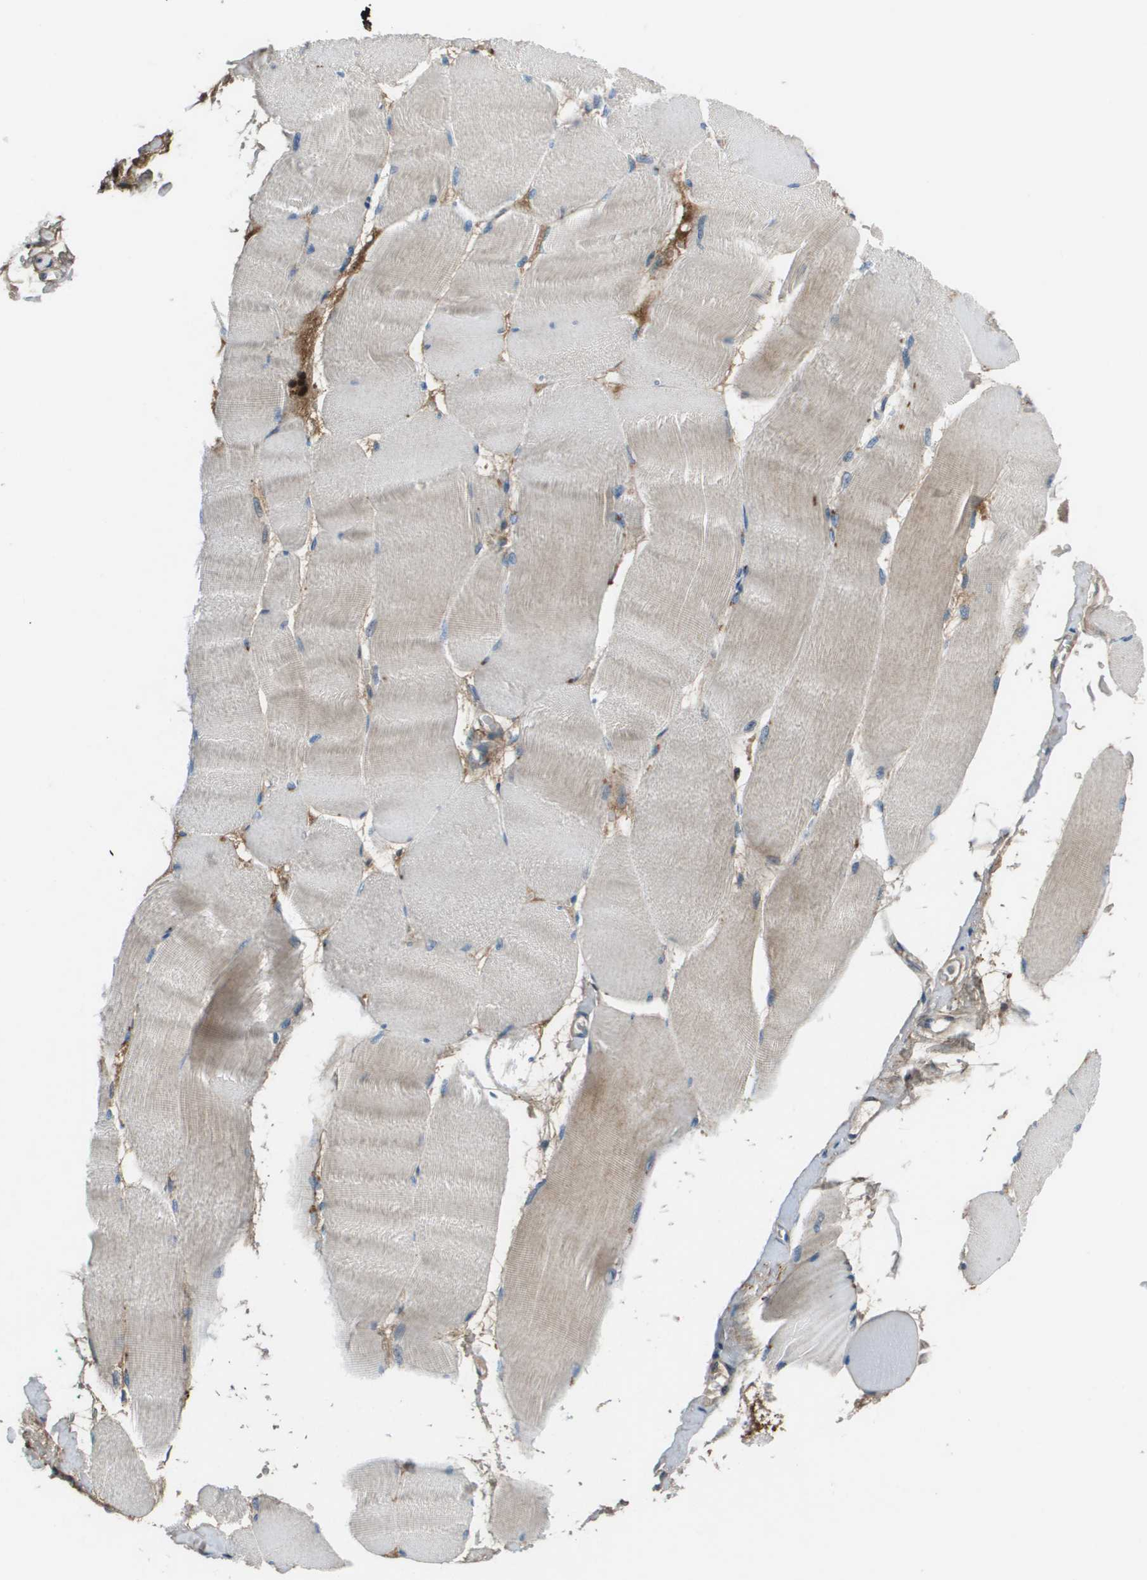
{"staining": {"intensity": "weak", "quantity": "<25%", "location": "cytoplasmic/membranous"}, "tissue": "skeletal muscle", "cell_type": "Myocytes", "image_type": "normal", "snomed": [{"axis": "morphology", "description": "Normal tissue, NOS"}, {"axis": "morphology", "description": "Squamous cell carcinoma, NOS"}, {"axis": "topography", "description": "Skeletal muscle"}], "caption": "The histopathology image exhibits no significant positivity in myocytes of skeletal muscle.", "gene": "PCOLCE", "patient": {"sex": "male", "age": 51}}